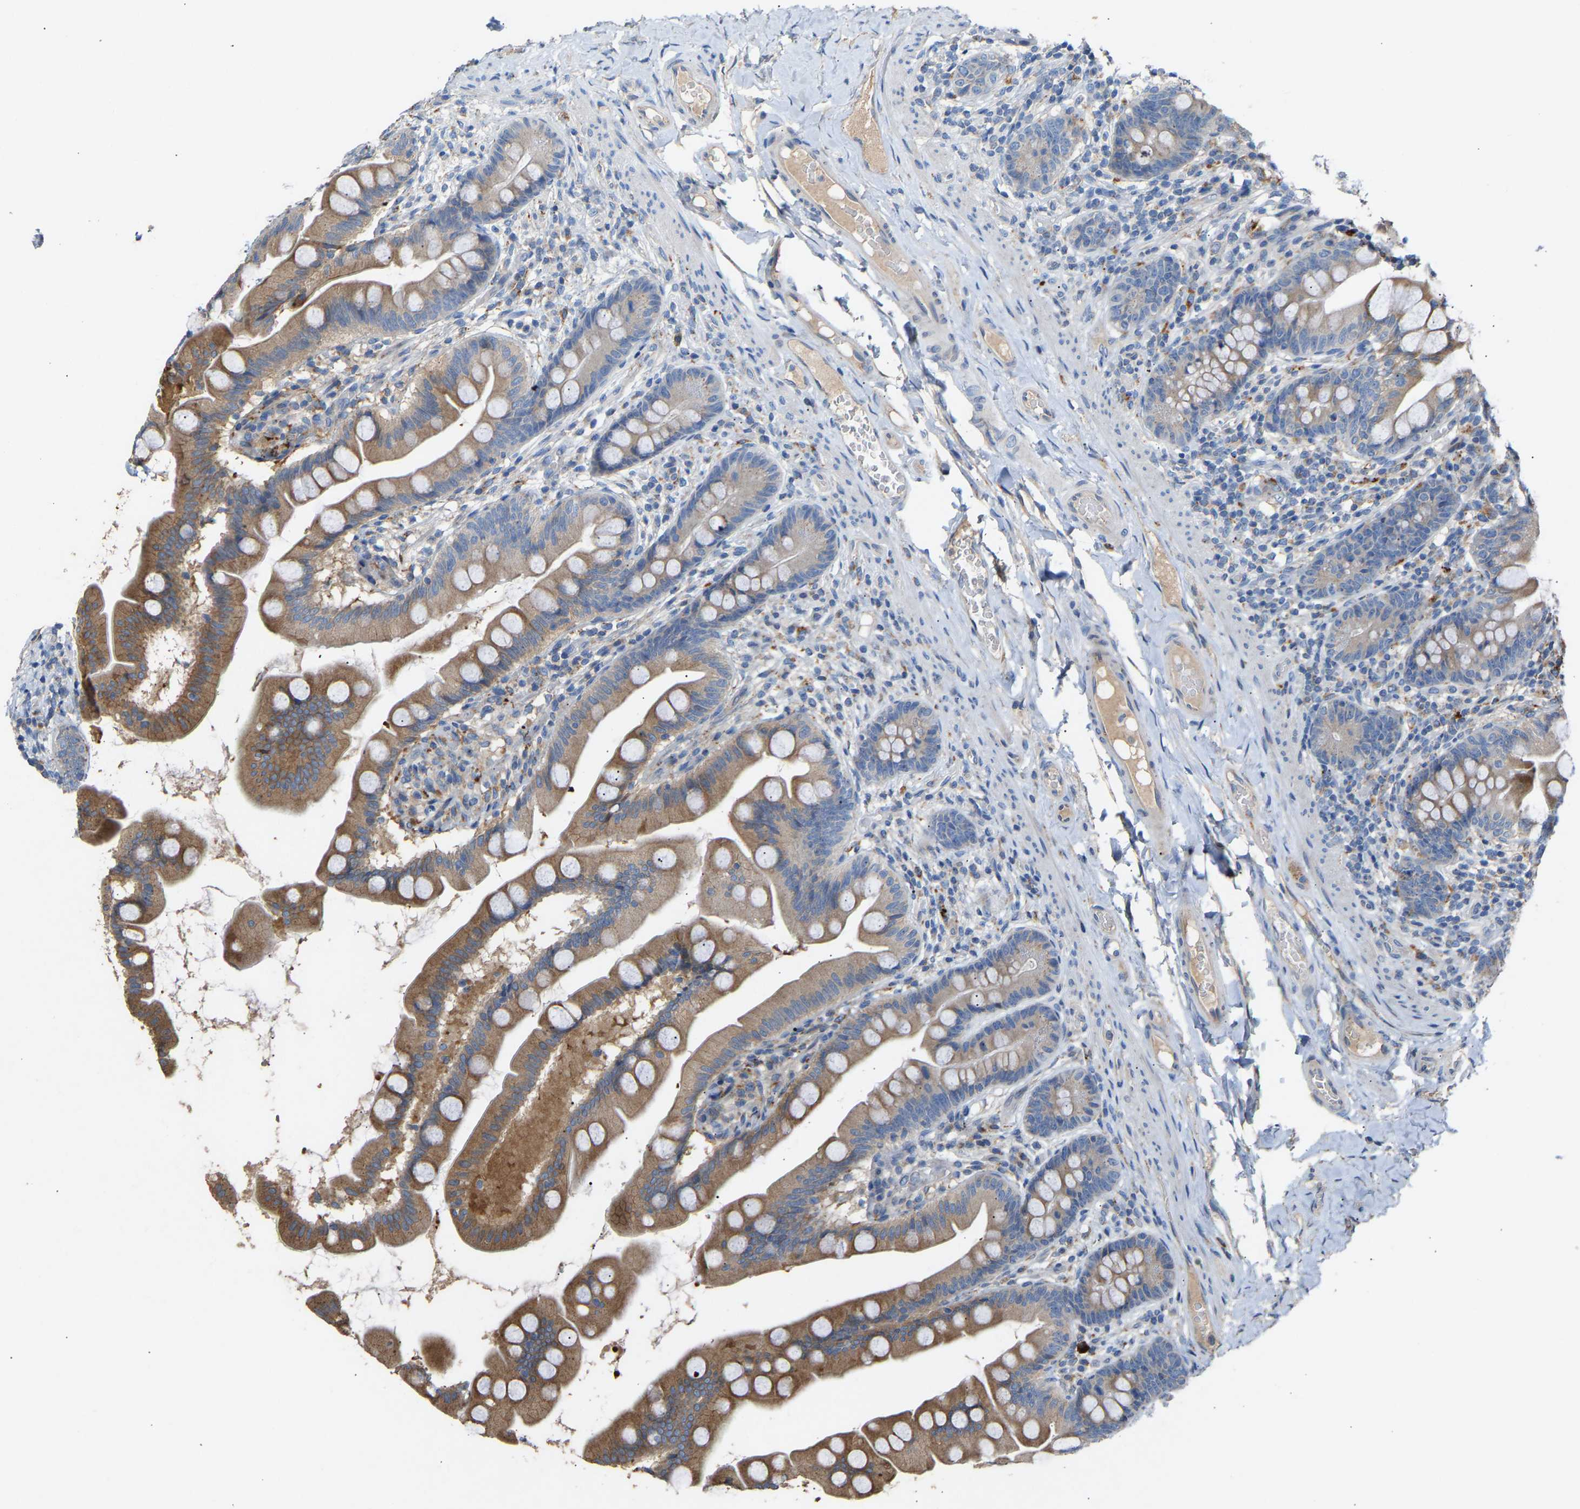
{"staining": {"intensity": "moderate", "quantity": ">75%", "location": "cytoplasmic/membranous"}, "tissue": "small intestine", "cell_type": "Glandular cells", "image_type": "normal", "snomed": [{"axis": "morphology", "description": "Normal tissue, NOS"}, {"axis": "topography", "description": "Small intestine"}], "caption": "A photomicrograph of small intestine stained for a protein demonstrates moderate cytoplasmic/membranous brown staining in glandular cells. (DAB (3,3'-diaminobenzidine) = brown stain, brightfield microscopy at high magnification).", "gene": "RGP1", "patient": {"sex": "female", "age": 56}}